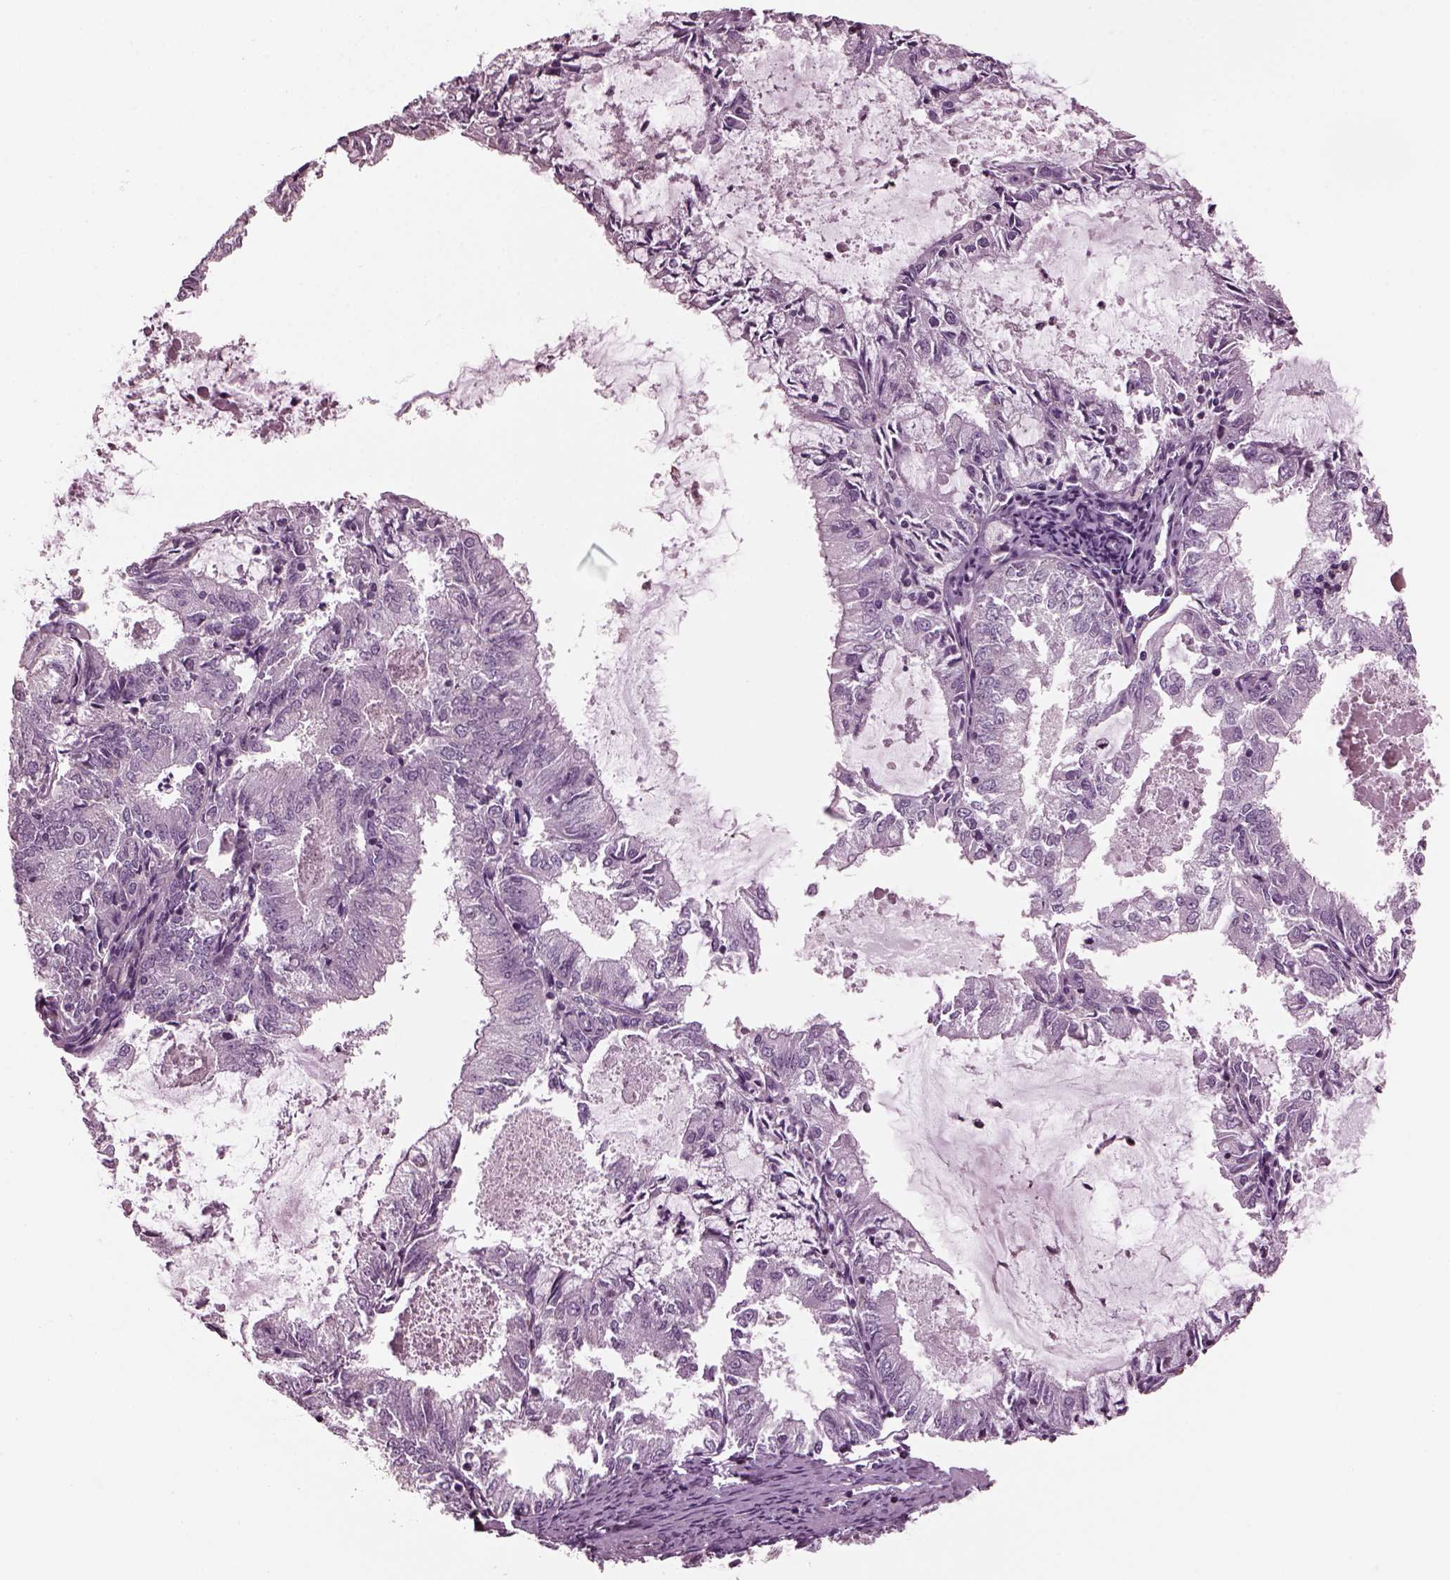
{"staining": {"intensity": "negative", "quantity": "none", "location": "none"}, "tissue": "endometrial cancer", "cell_type": "Tumor cells", "image_type": "cancer", "snomed": [{"axis": "morphology", "description": "Adenocarcinoma, NOS"}, {"axis": "topography", "description": "Endometrium"}], "caption": "Endometrial adenocarcinoma was stained to show a protein in brown. There is no significant staining in tumor cells. (DAB (3,3'-diaminobenzidine) IHC with hematoxylin counter stain).", "gene": "GDF11", "patient": {"sex": "female", "age": 57}}